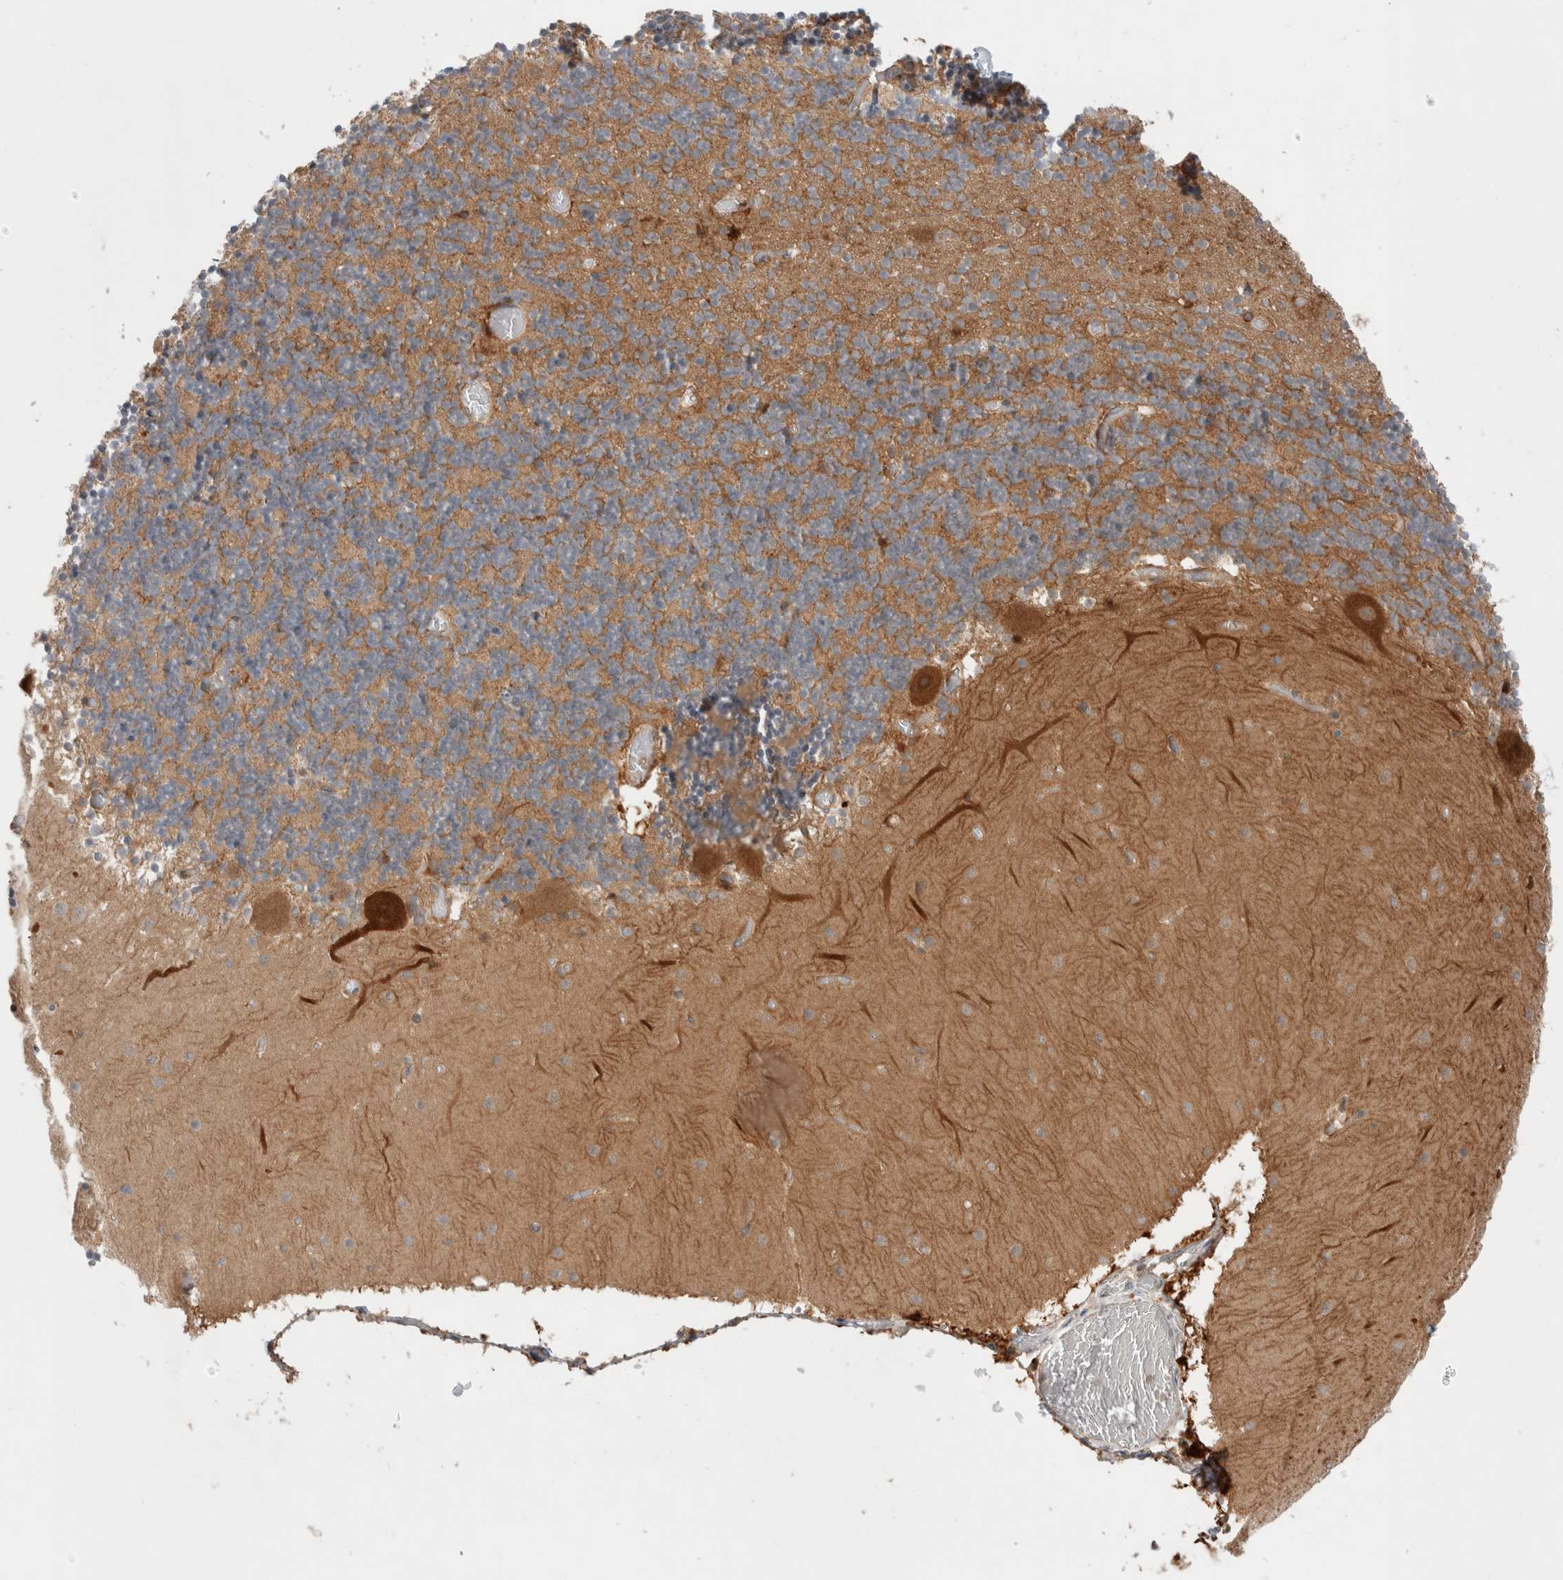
{"staining": {"intensity": "moderate", "quantity": ">75%", "location": "cytoplasmic/membranous"}, "tissue": "cerebellum", "cell_type": "Cells in granular layer", "image_type": "normal", "snomed": [{"axis": "morphology", "description": "Normal tissue, NOS"}, {"axis": "topography", "description": "Cerebellum"}], "caption": "Approximately >75% of cells in granular layer in normal cerebellum demonstrate moderate cytoplasmic/membranous protein expression as visualized by brown immunohistochemical staining.", "gene": "KLHL14", "patient": {"sex": "female", "age": 28}}